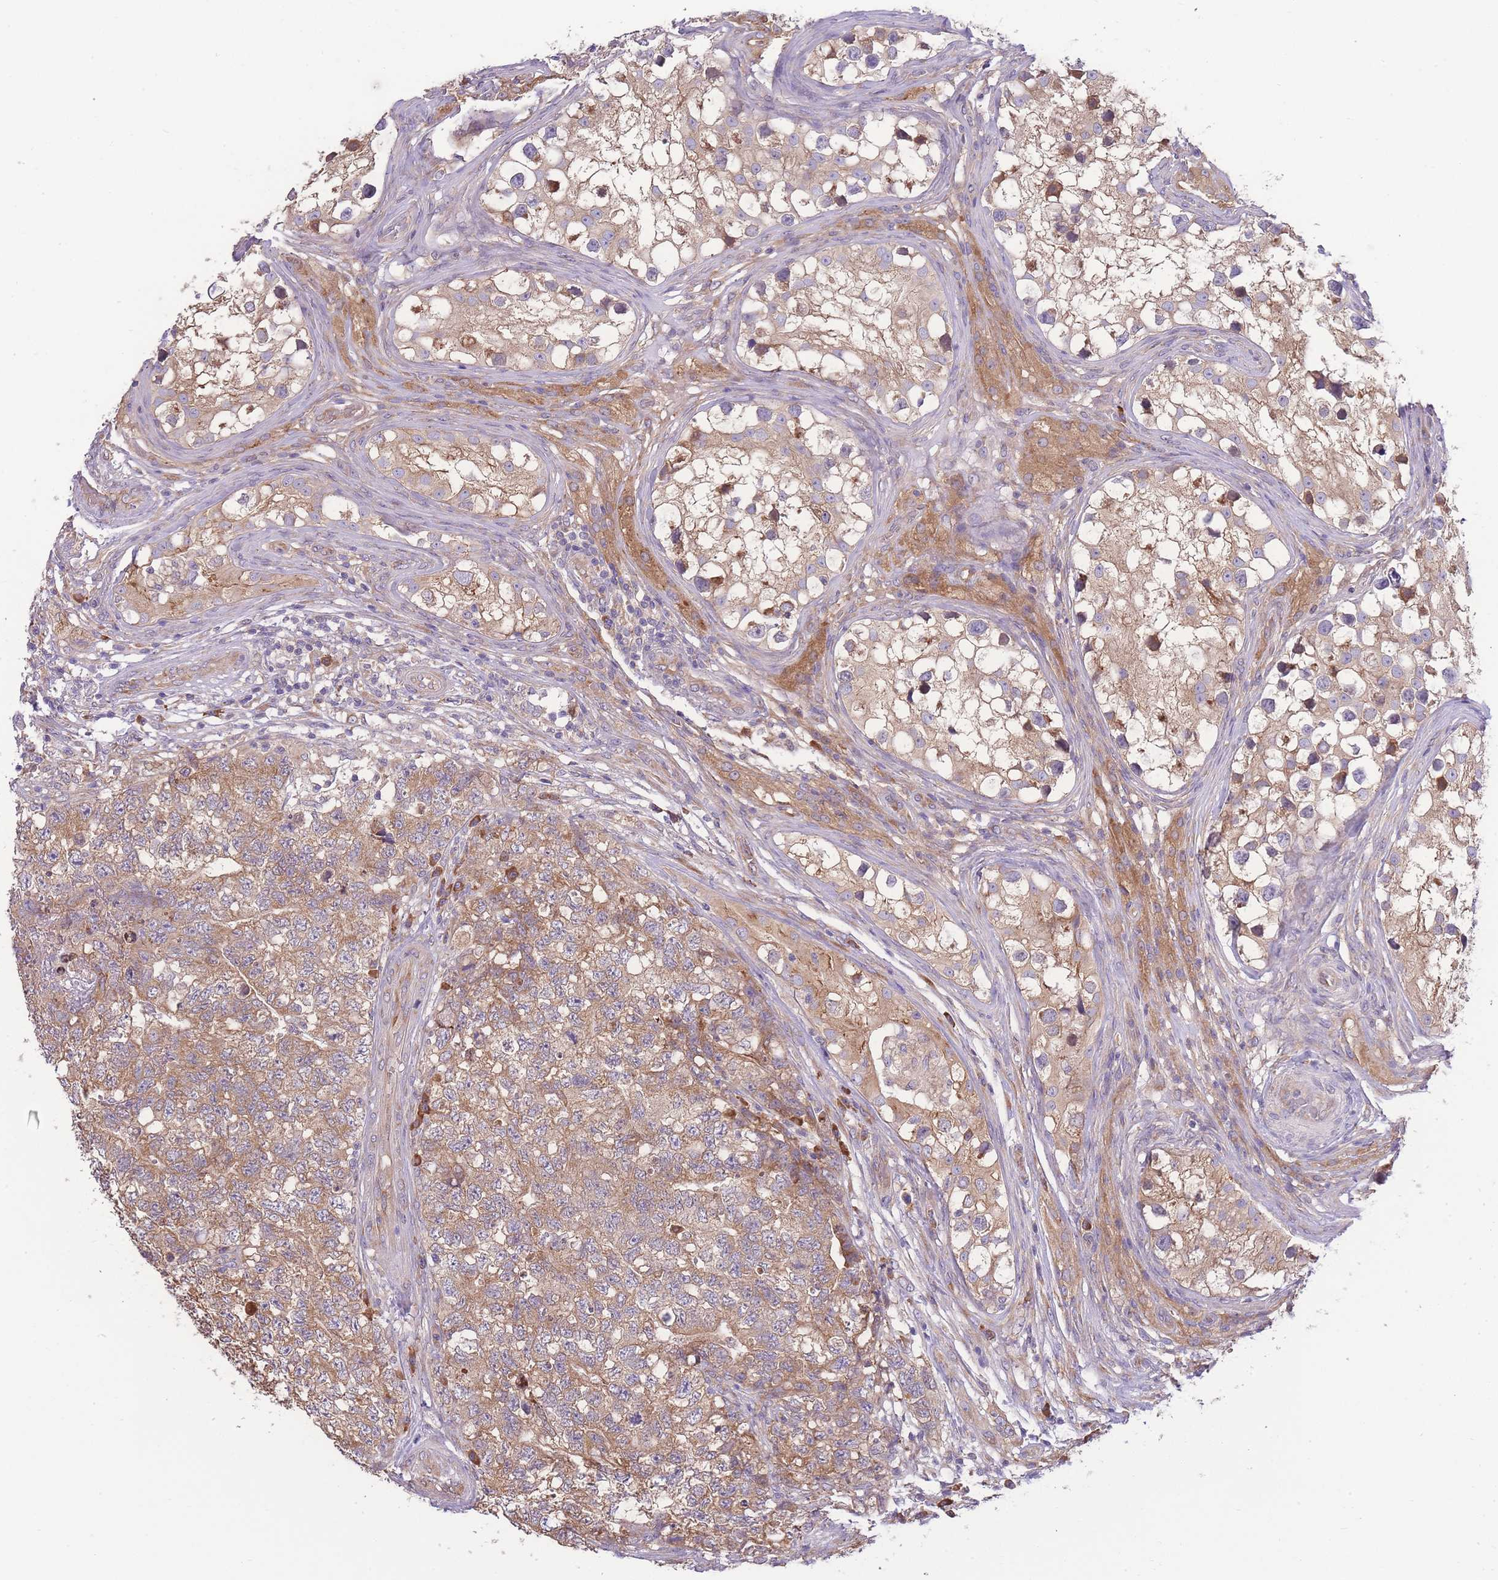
{"staining": {"intensity": "moderate", "quantity": ">75%", "location": "cytoplasmic/membranous"}, "tissue": "testis cancer", "cell_type": "Tumor cells", "image_type": "cancer", "snomed": [{"axis": "morphology", "description": "Carcinoma, Embryonal, NOS"}, {"axis": "topography", "description": "Testis"}], "caption": "Testis cancer was stained to show a protein in brown. There is medium levels of moderate cytoplasmic/membranous positivity in approximately >75% of tumor cells.", "gene": "BEX1", "patient": {"sex": "male", "age": 31}}